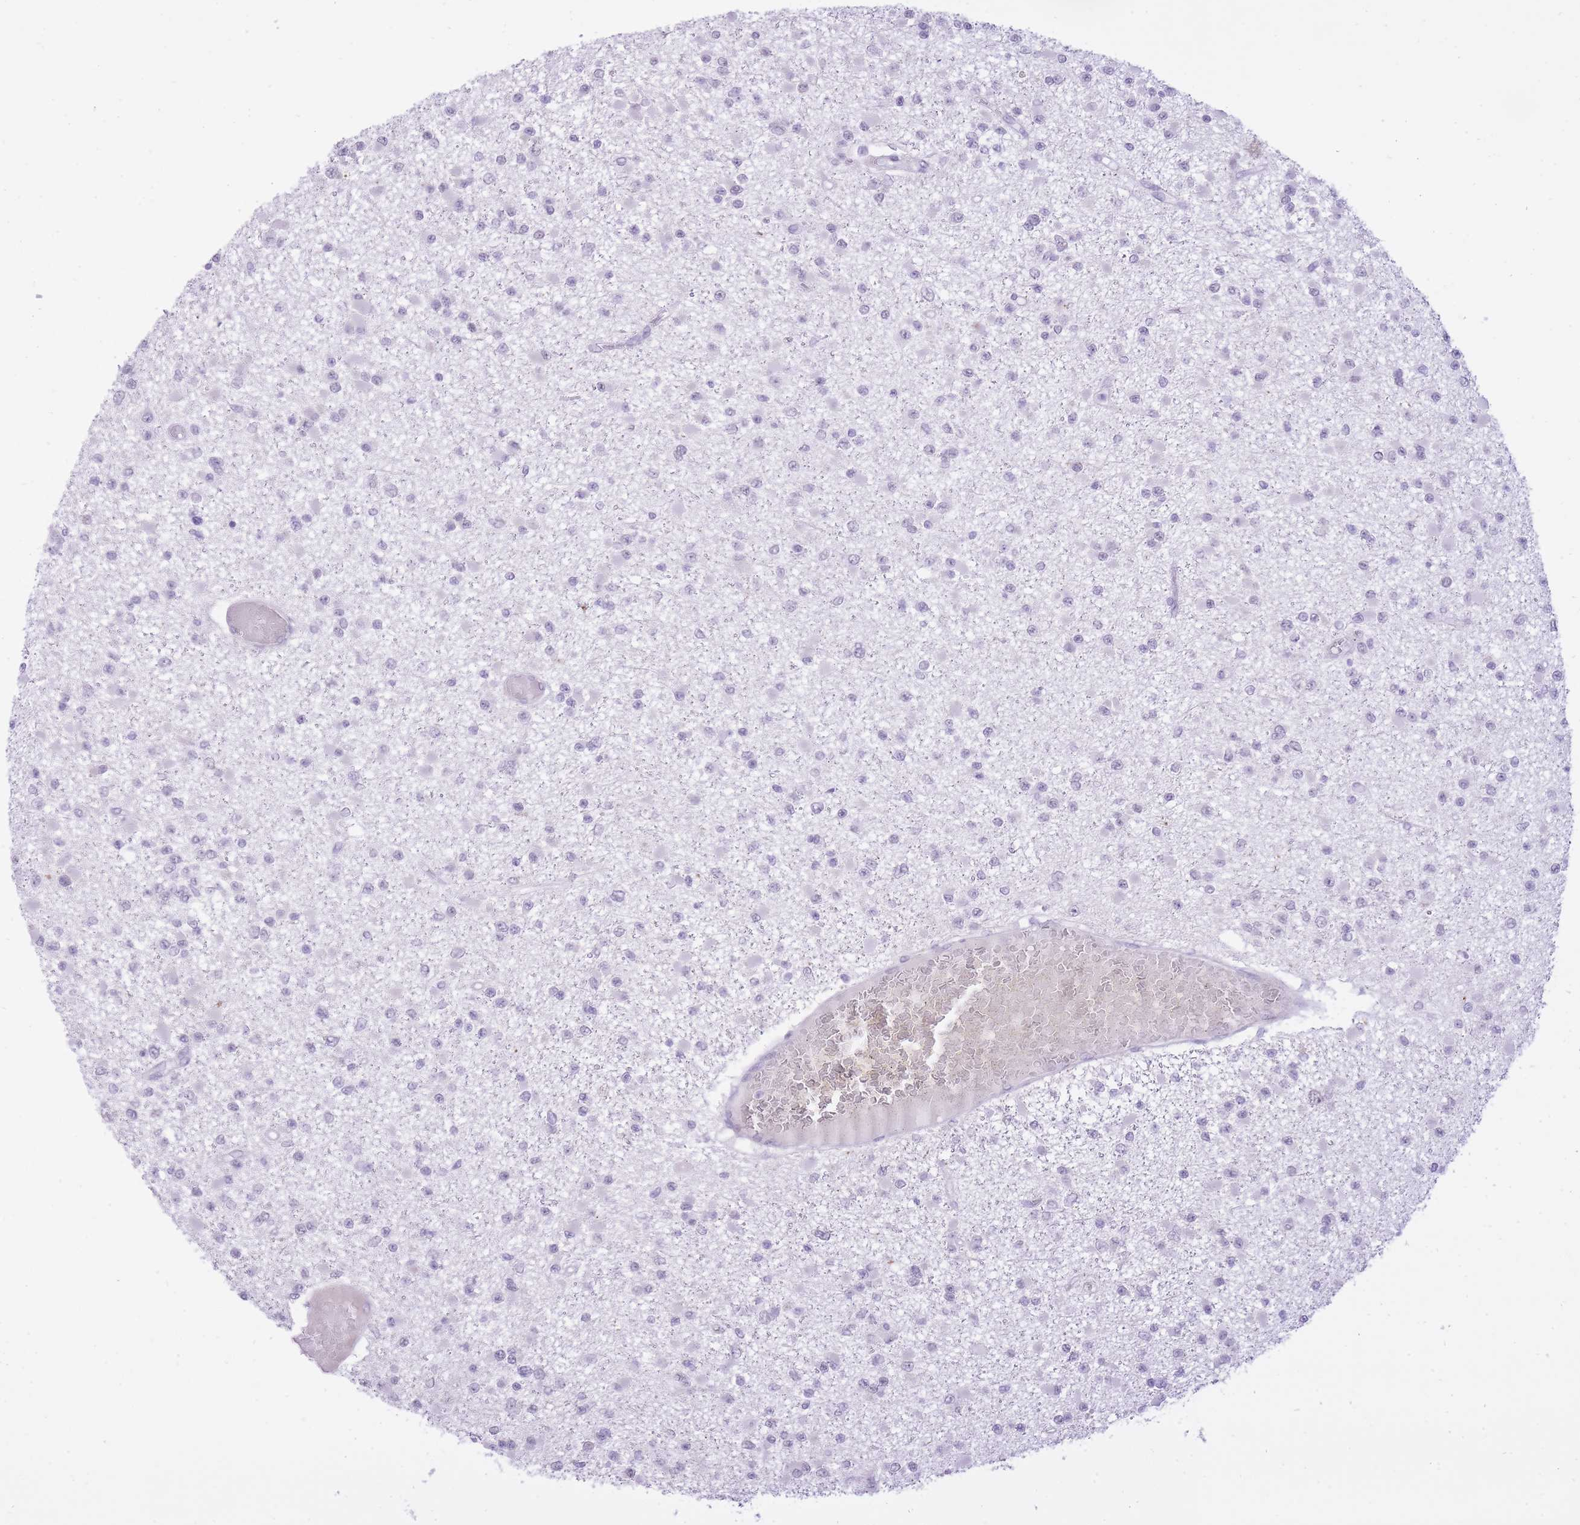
{"staining": {"intensity": "negative", "quantity": "none", "location": "none"}, "tissue": "glioma", "cell_type": "Tumor cells", "image_type": "cancer", "snomed": [{"axis": "morphology", "description": "Glioma, malignant, Low grade"}, {"axis": "topography", "description": "Brain"}], "caption": "High magnification brightfield microscopy of glioma stained with DAB (brown) and counterstained with hematoxylin (blue): tumor cells show no significant positivity.", "gene": "DENND2D", "patient": {"sex": "female", "age": 22}}